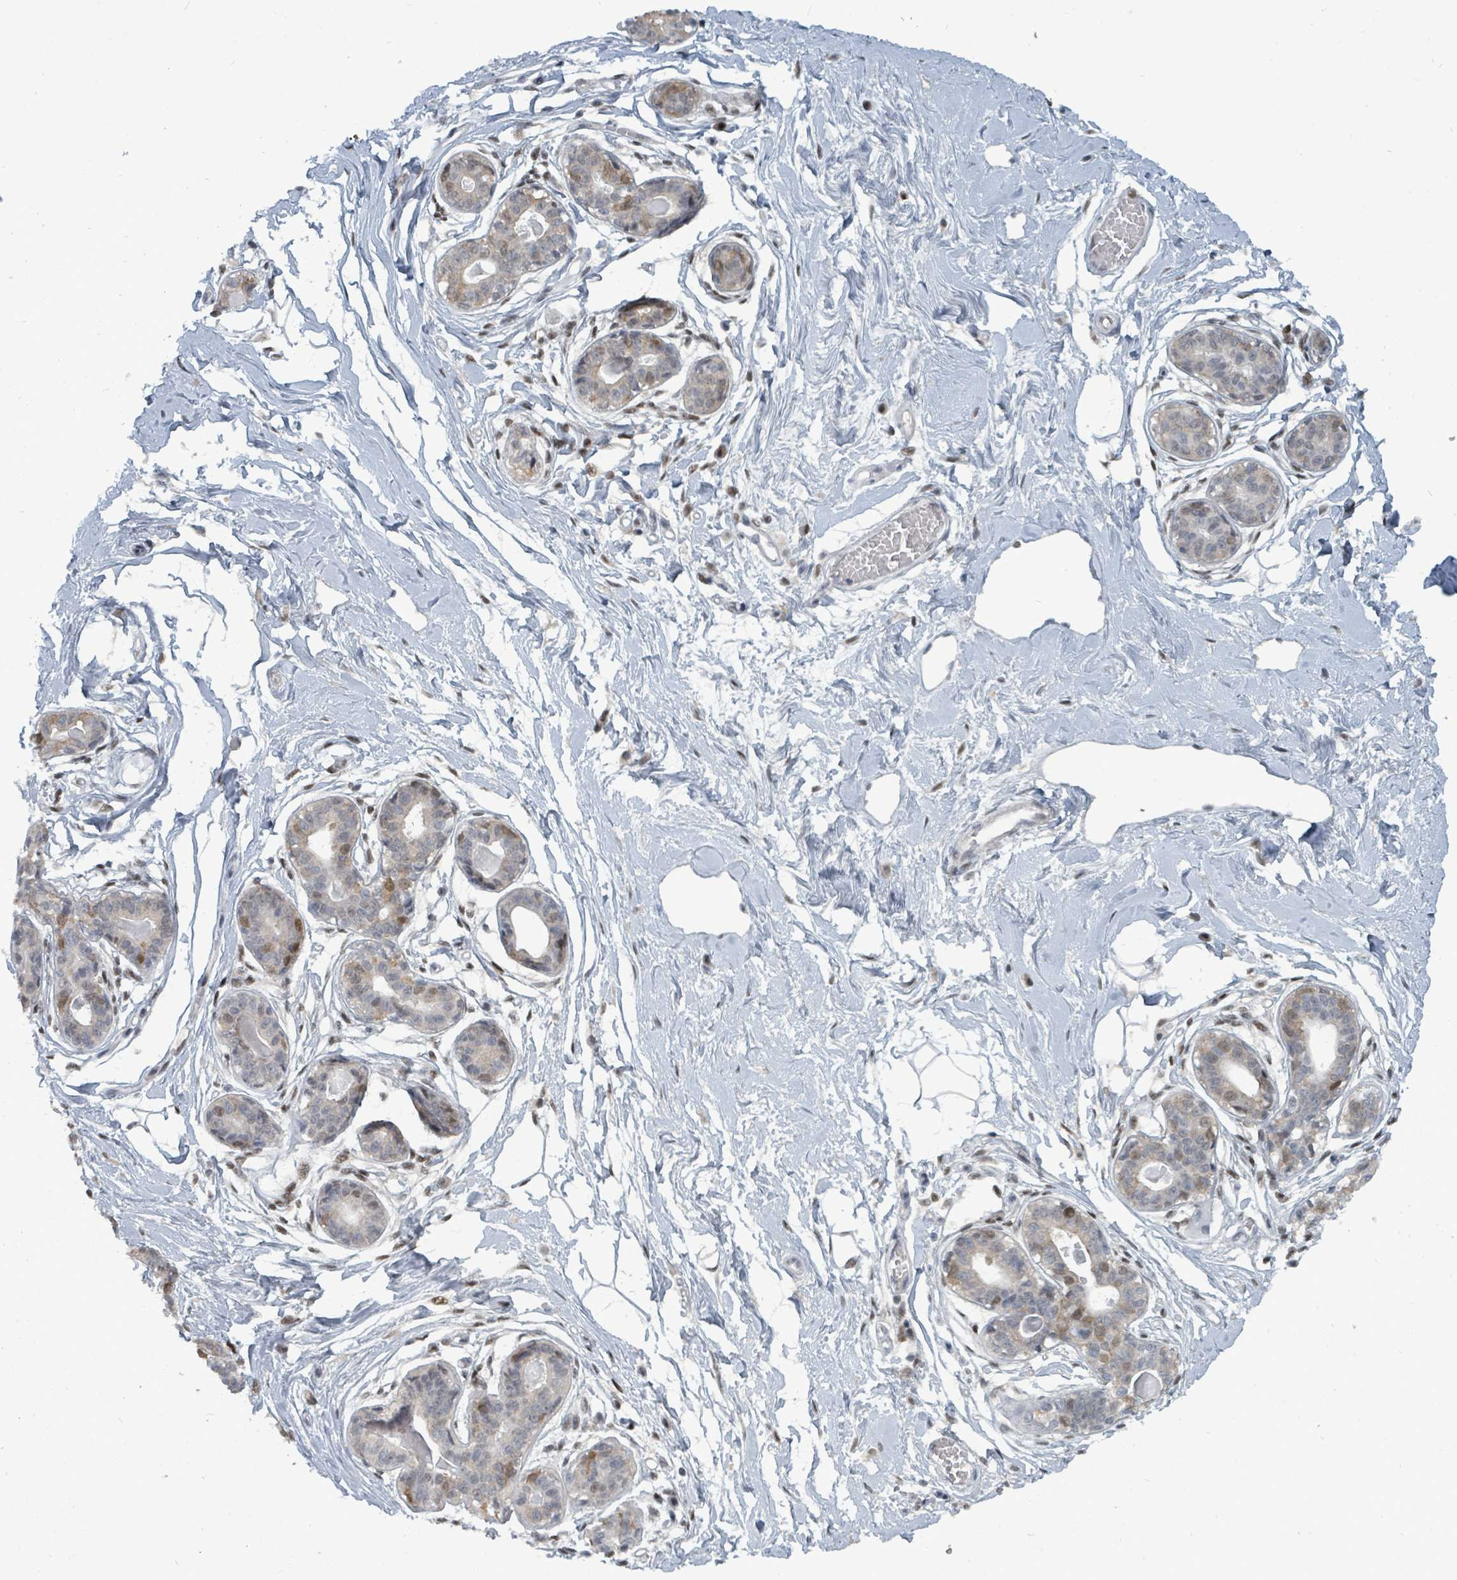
{"staining": {"intensity": "negative", "quantity": "none", "location": "none"}, "tissue": "breast", "cell_type": "Adipocytes", "image_type": "normal", "snomed": [{"axis": "morphology", "description": "Normal tissue, NOS"}, {"axis": "topography", "description": "Breast"}], "caption": "The histopathology image demonstrates no staining of adipocytes in unremarkable breast.", "gene": "UCK1", "patient": {"sex": "female", "age": 45}}